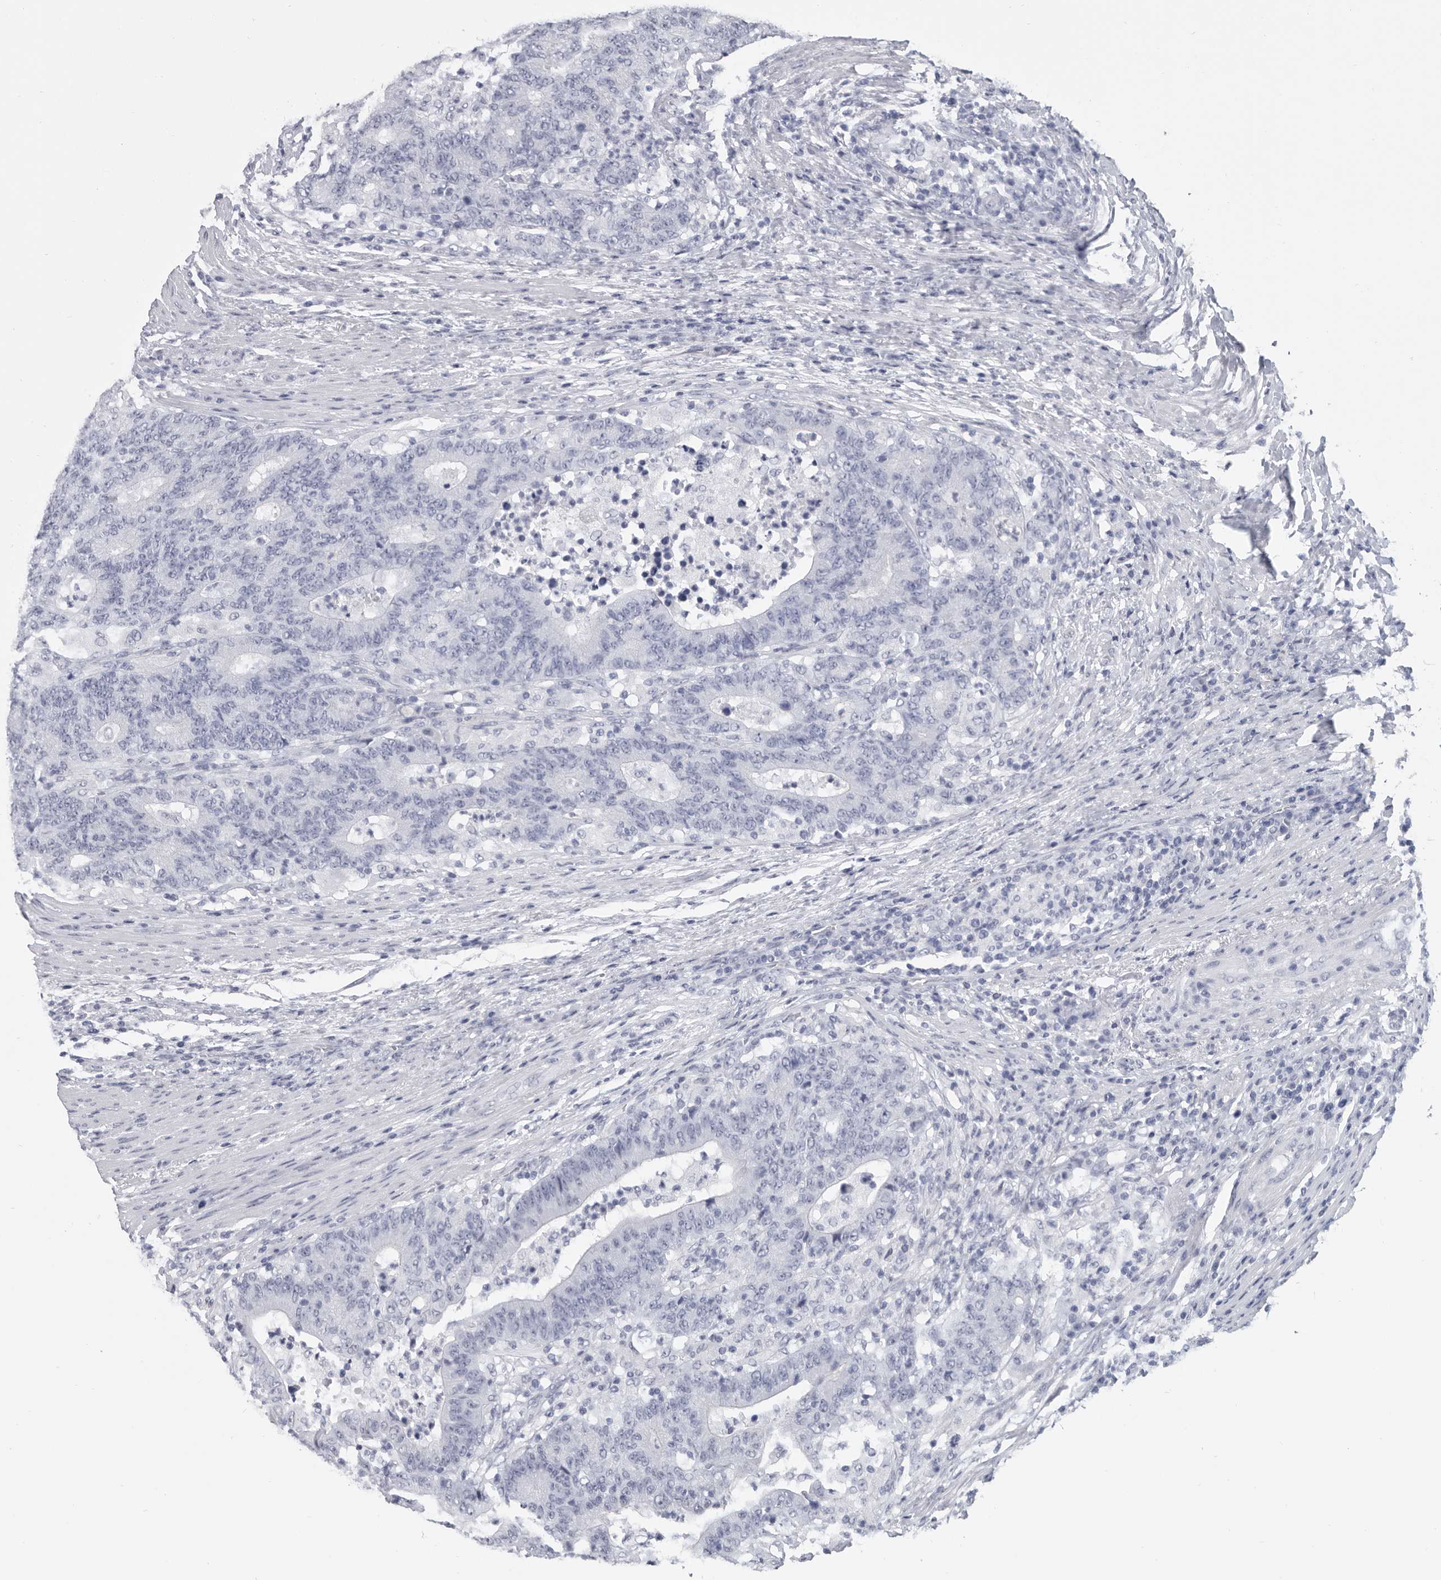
{"staining": {"intensity": "negative", "quantity": "none", "location": "none"}, "tissue": "colorectal cancer", "cell_type": "Tumor cells", "image_type": "cancer", "snomed": [{"axis": "morphology", "description": "Normal tissue, NOS"}, {"axis": "morphology", "description": "Adenocarcinoma, NOS"}, {"axis": "topography", "description": "Colon"}], "caption": "Colorectal adenocarcinoma was stained to show a protein in brown. There is no significant staining in tumor cells. Nuclei are stained in blue.", "gene": "WRAP73", "patient": {"sex": "female", "age": 75}}